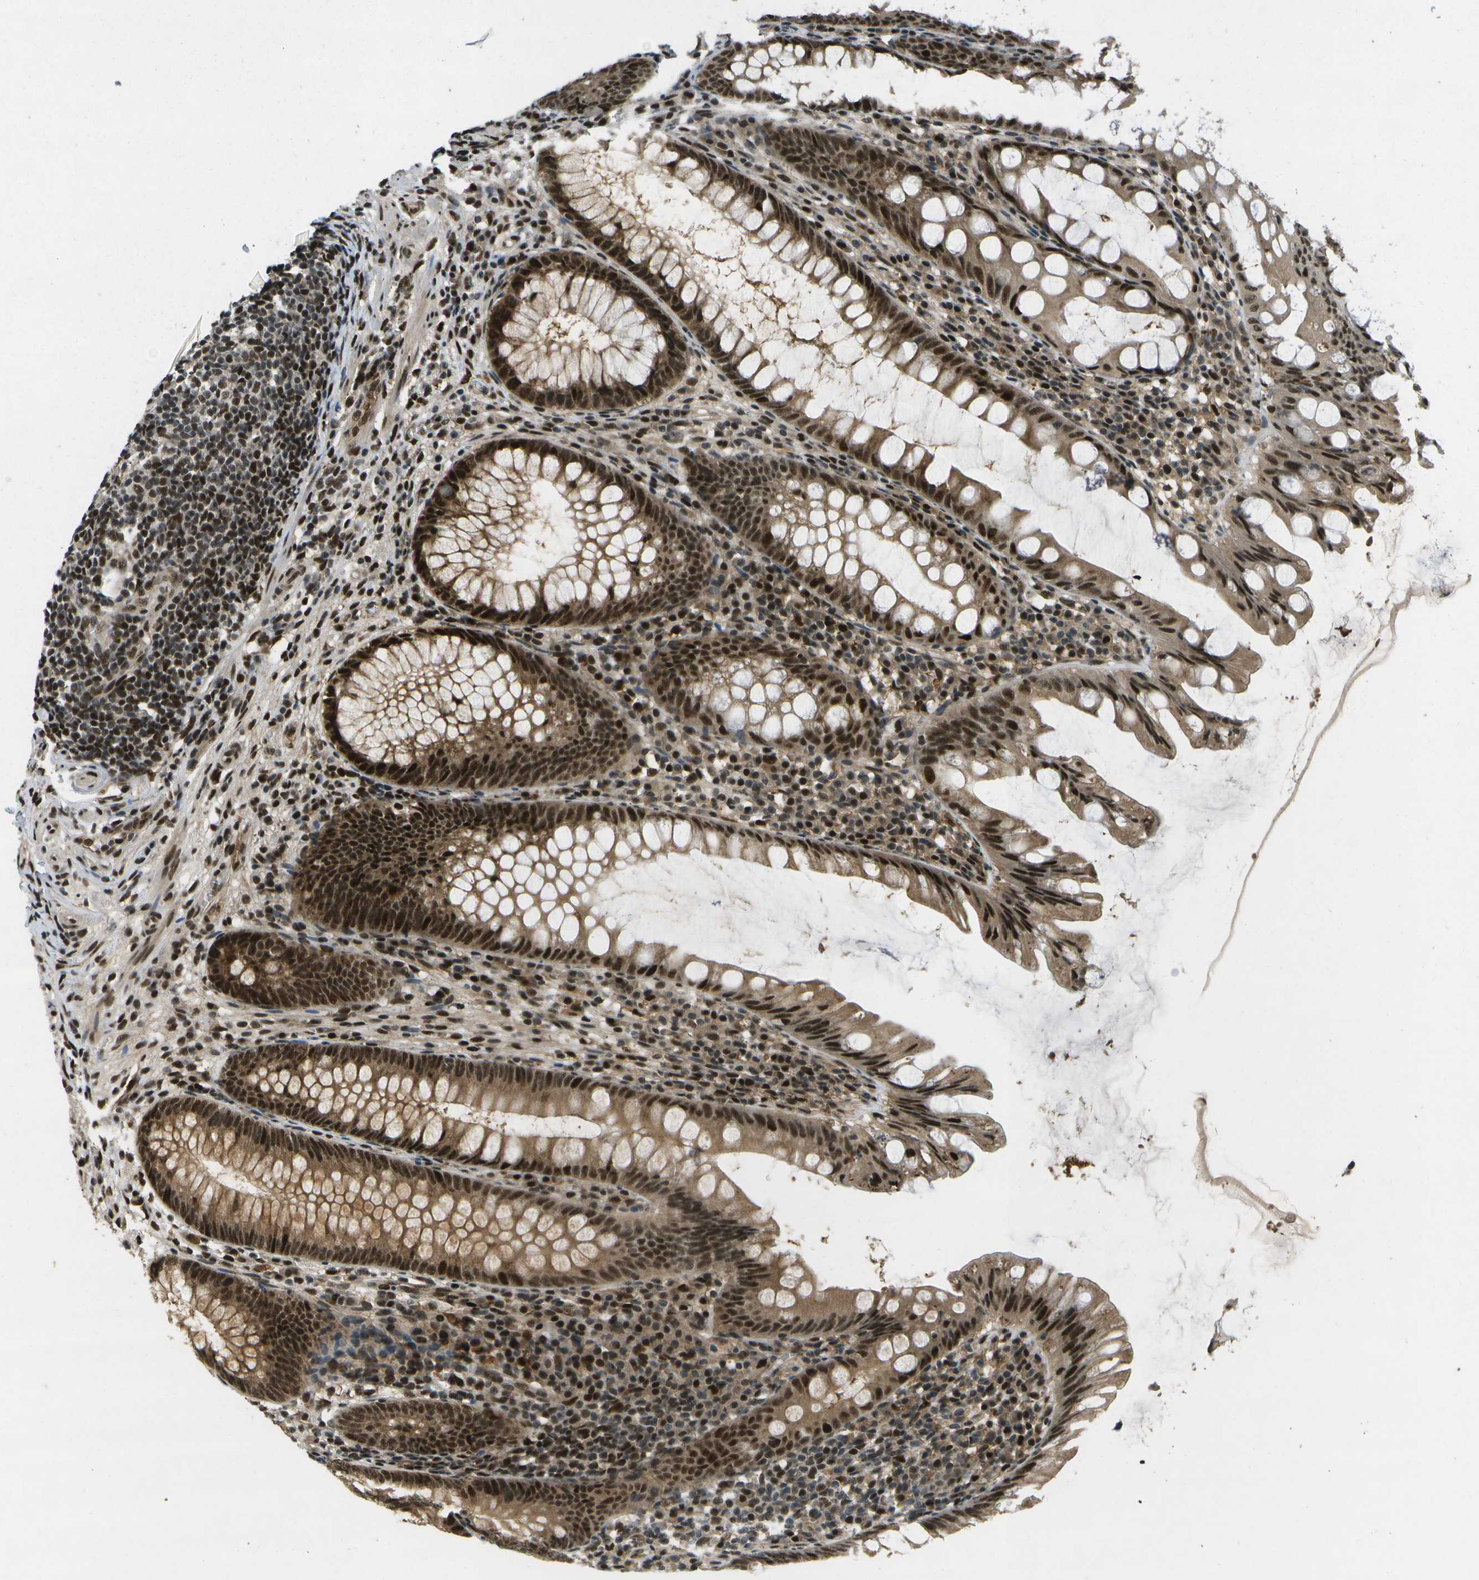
{"staining": {"intensity": "strong", "quantity": ">75%", "location": "cytoplasmic/membranous,nuclear"}, "tissue": "appendix", "cell_type": "Glandular cells", "image_type": "normal", "snomed": [{"axis": "morphology", "description": "Normal tissue, NOS"}, {"axis": "topography", "description": "Appendix"}], "caption": "Strong cytoplasmic/membranous,nuclear positivity is seen in about >75% of glandular cells in benign appendix. The staining is performed using DAB brown chromogen to label protein expression. The nuclei are counter-stained blue using hematoxylin.", "gene": "GANC", "patient": {"sex": "male", "age": 56}}